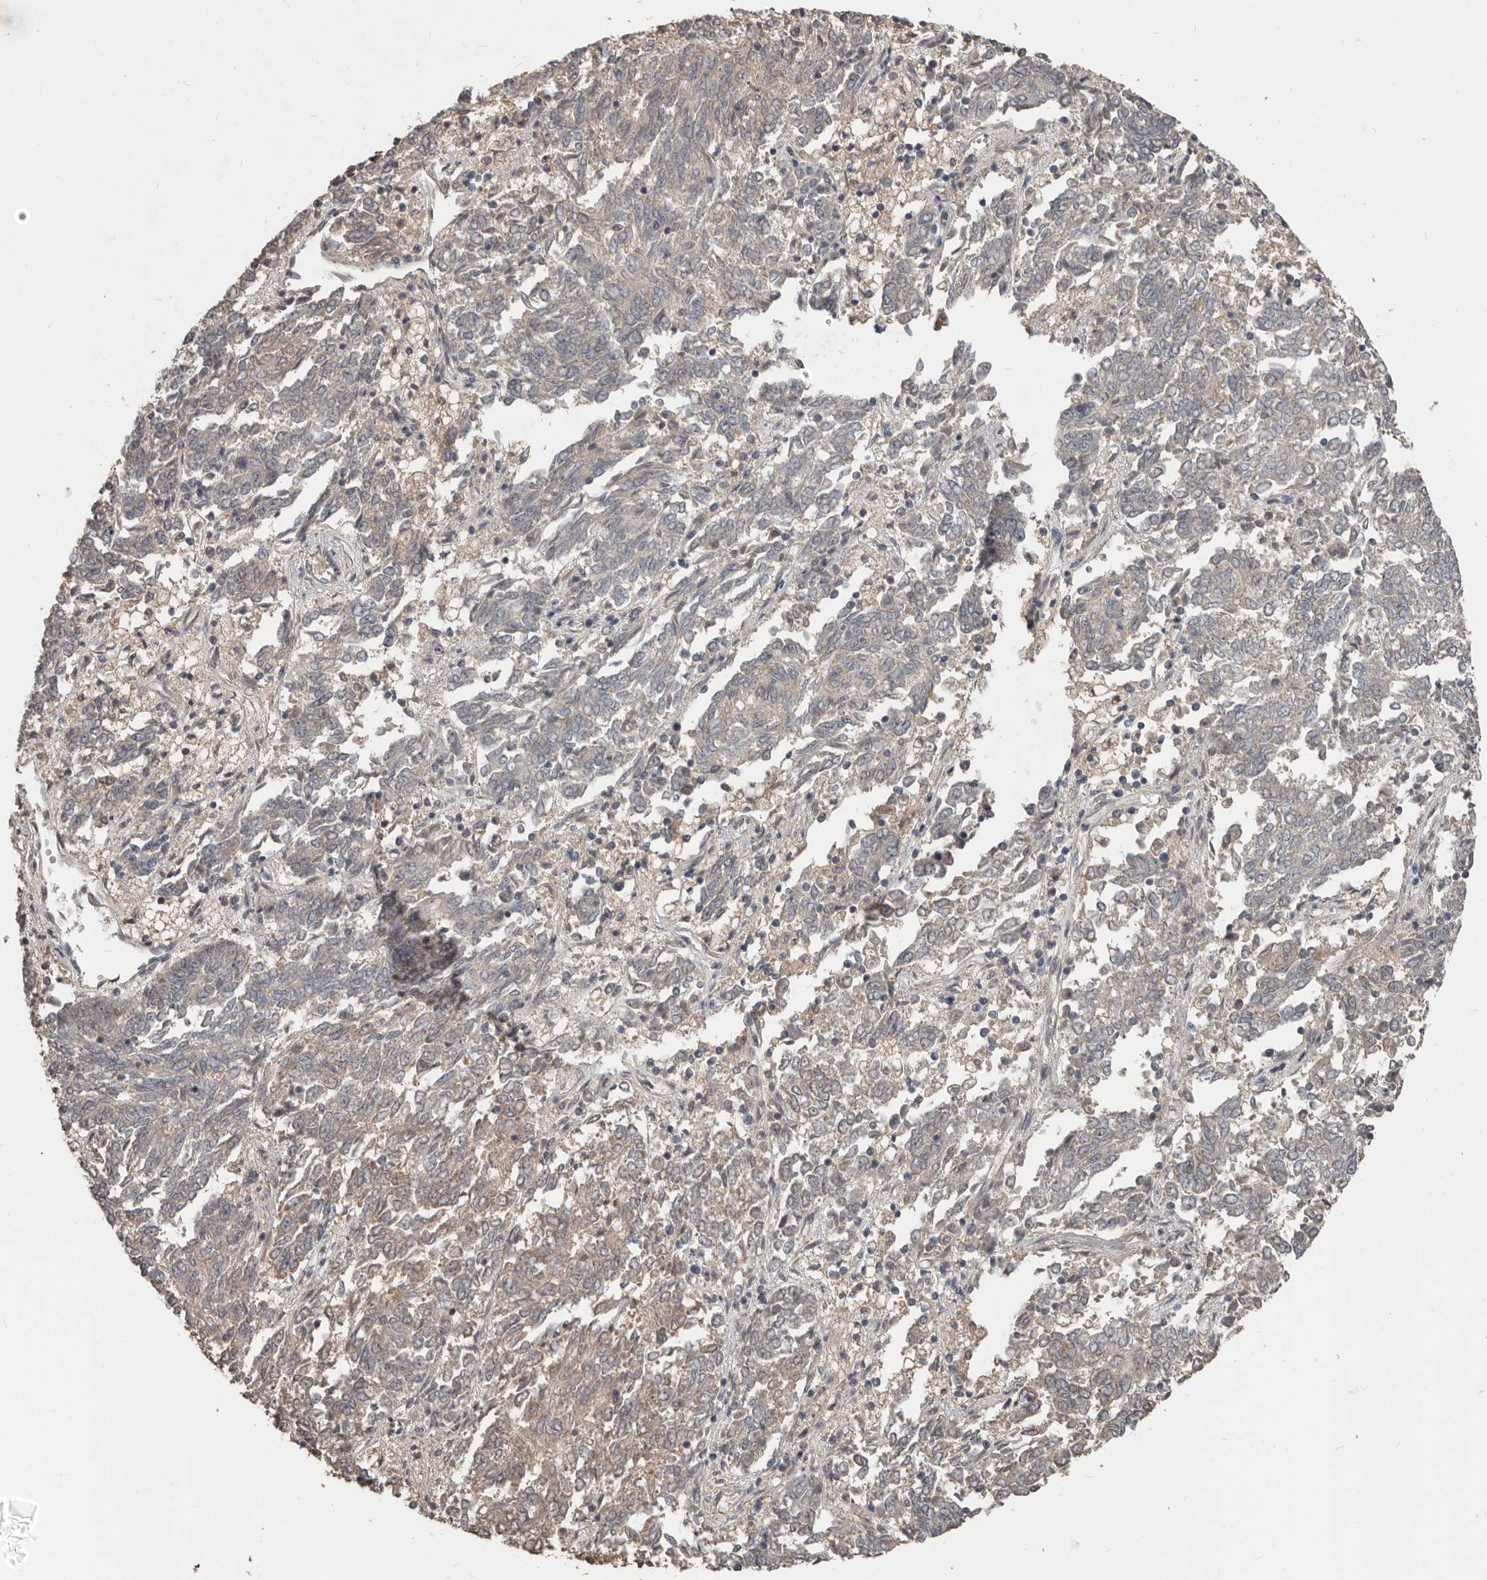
{"staining": {"intensity": "weak", "quantity": "25%-75%", "location": "cytoplasmic/membranous"}, "tissue": "endometrial cancer", "cell_type": "Tumor cells", "image_type": "cancer", "snomed": [{"axis": "morphology", "description": "Adenocarcinoma, NOS"}, {"axis": "topography", "description": "Endometrium"}], "caption": "Approximately 25%-75% of tumor cells in human endometrial cancer reveal weak cytoplasmic/membranous protein positivity as visualized by brown immunohistochemical staining.", "gene": "ZFP14", "patient": {"sex": "female", "age": 80}}